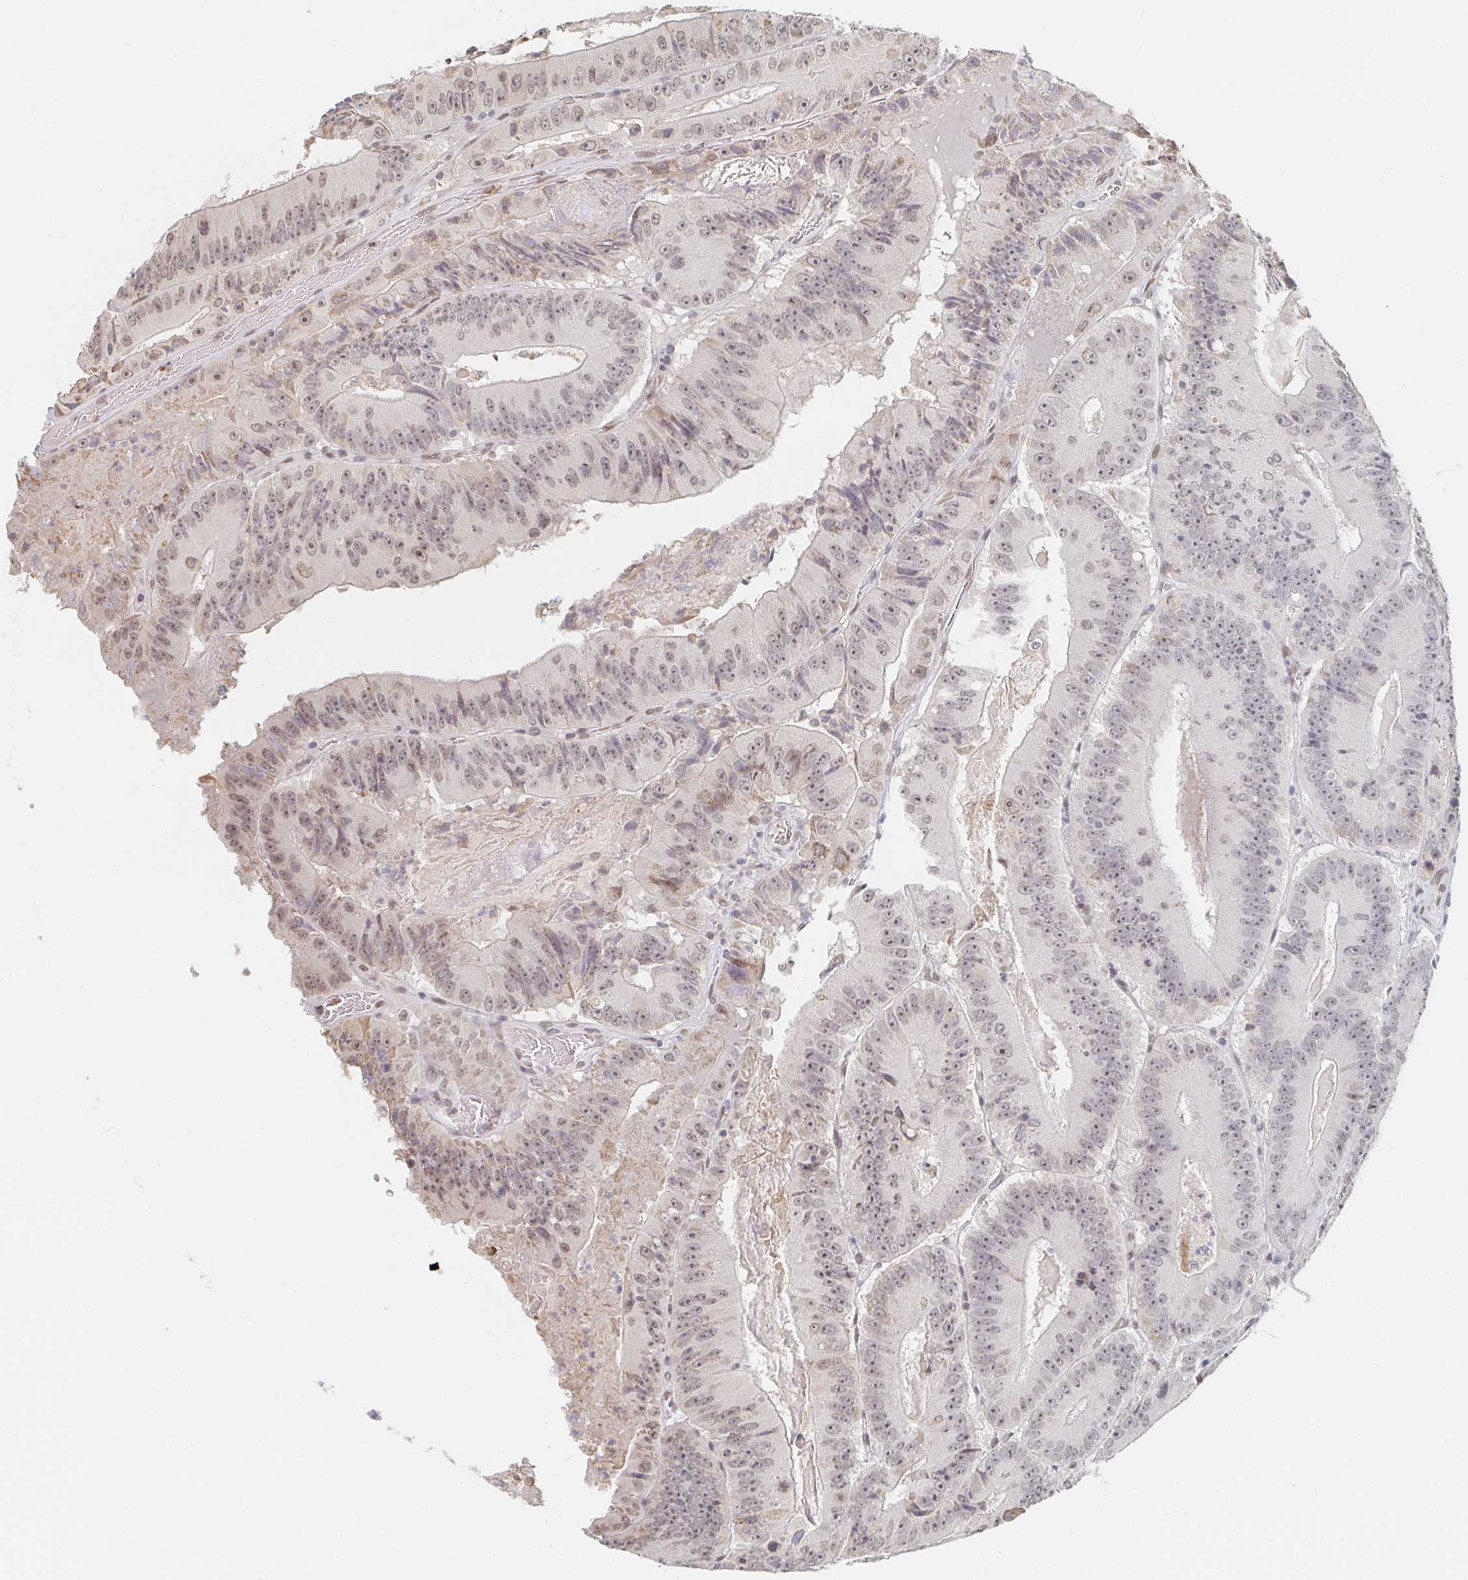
{"staining": {"intensity": "weak", "quantity": "25%-75%", "location": "nuclear"}, "tissue": "colorectal cancer", "cell_type": "Tumor cells", "image_type": "cancer", "snomed": [{"axis": "morphology", "description": "Adenocarcinoma, NOS"}, {"axis": "topography", "description": "Colon"}], "caption": "Colorectal adenocarcinoma stained for a protein reveals weak nuclear positivity in tumor cells.", "gene": "CHD2", "patient": {"sex": "female", "age": 86}}